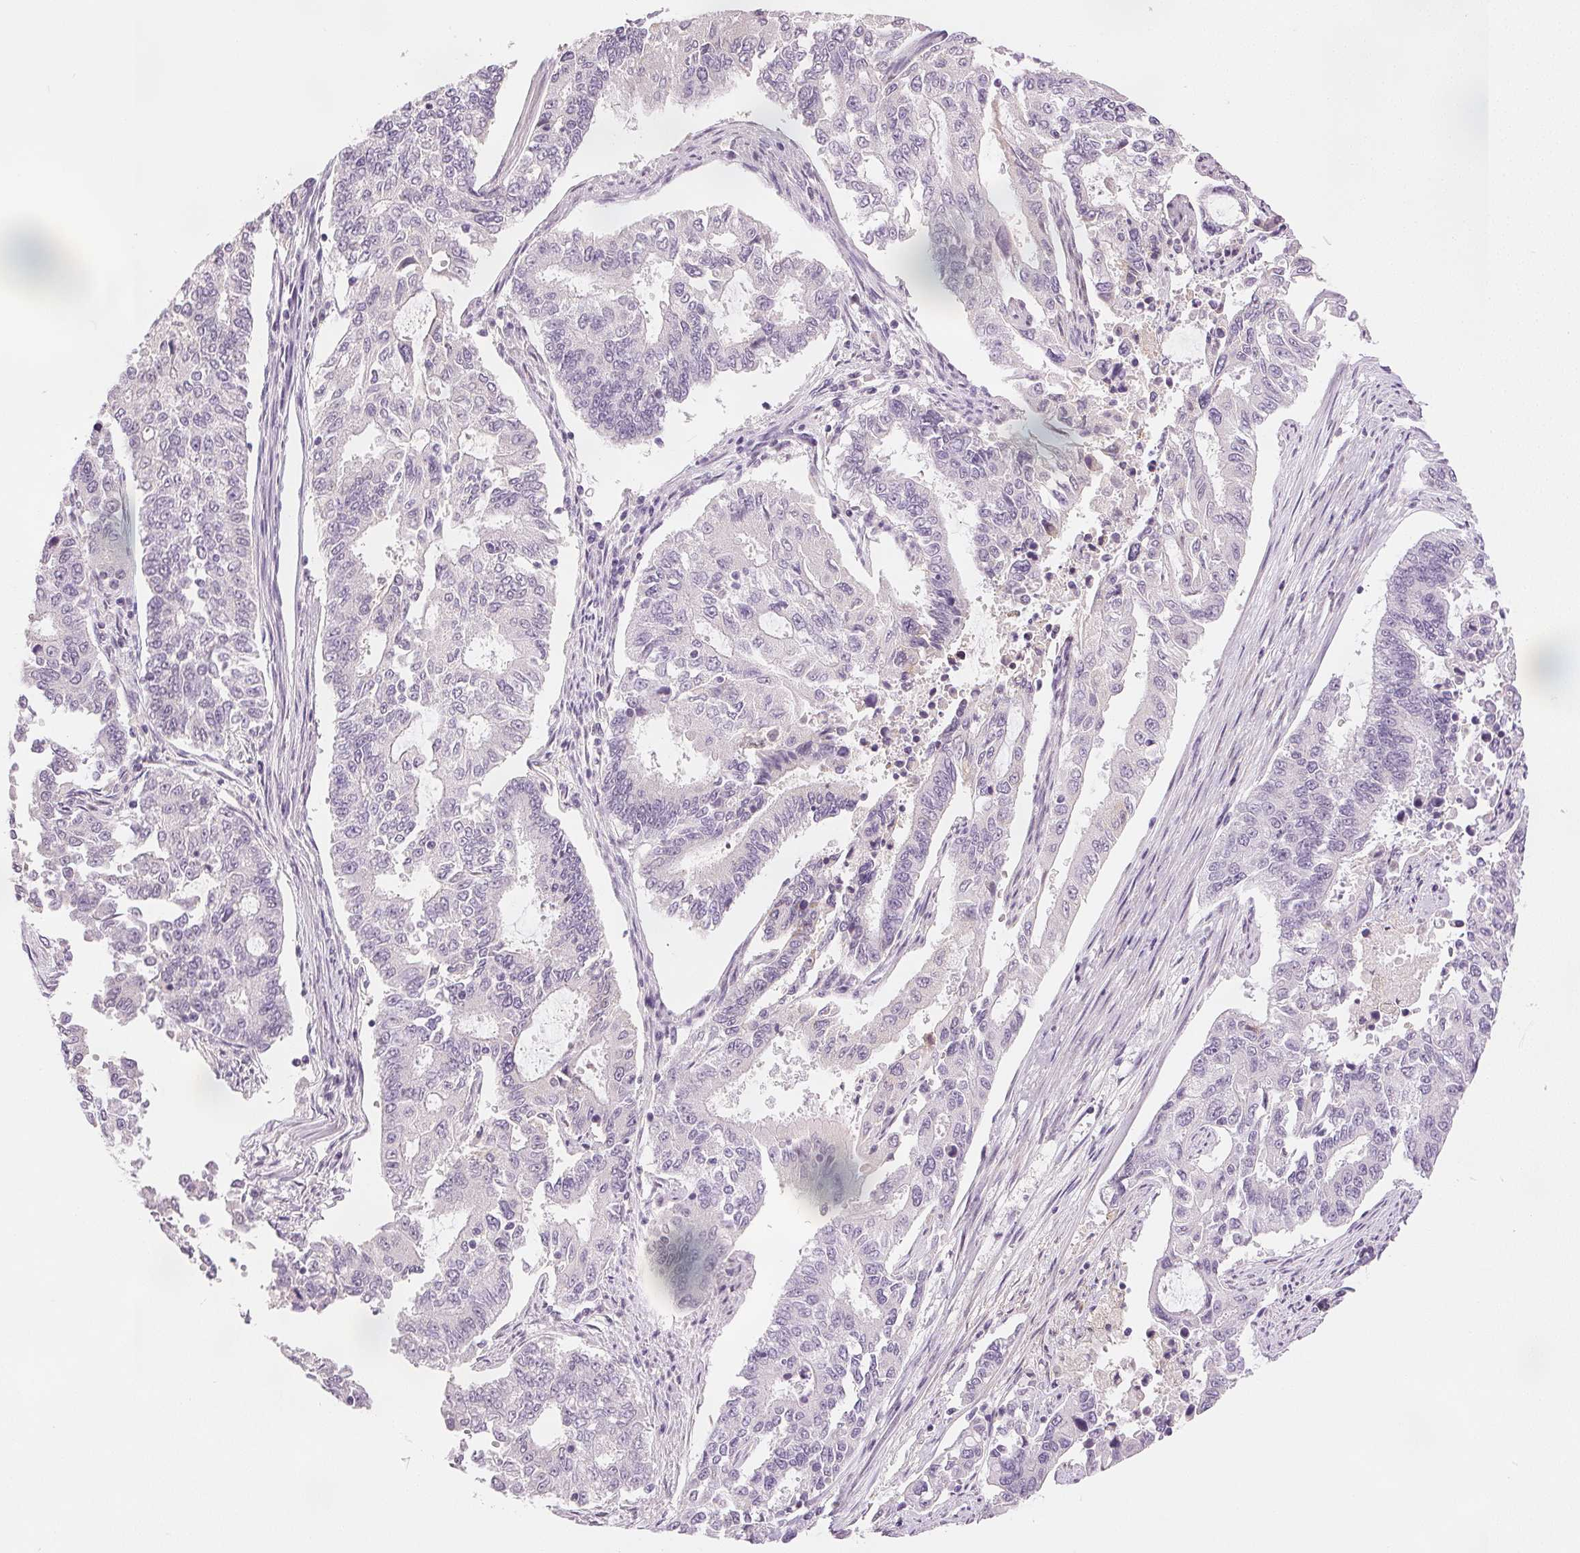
{"staining": {"intensity": "negative", "quantity": "none", "location": "none"}, "tissue": "endometrial cancer", "cell_type": "Tumor cells", "image_type": "cancer", "snomed": [{"axis": "morphology", "description": "Adenocarcinoma, NOS"}, {"axis": "topography", "description": "Uterus"}], "caption": "A high-resolution photomicrograph shows IHC staining of endometrial cancer (adenocarcinoma), which shows no significant positivity in tumor cells.", "gene": "CA12", "patient": {"sex": "female", "age": 59}}